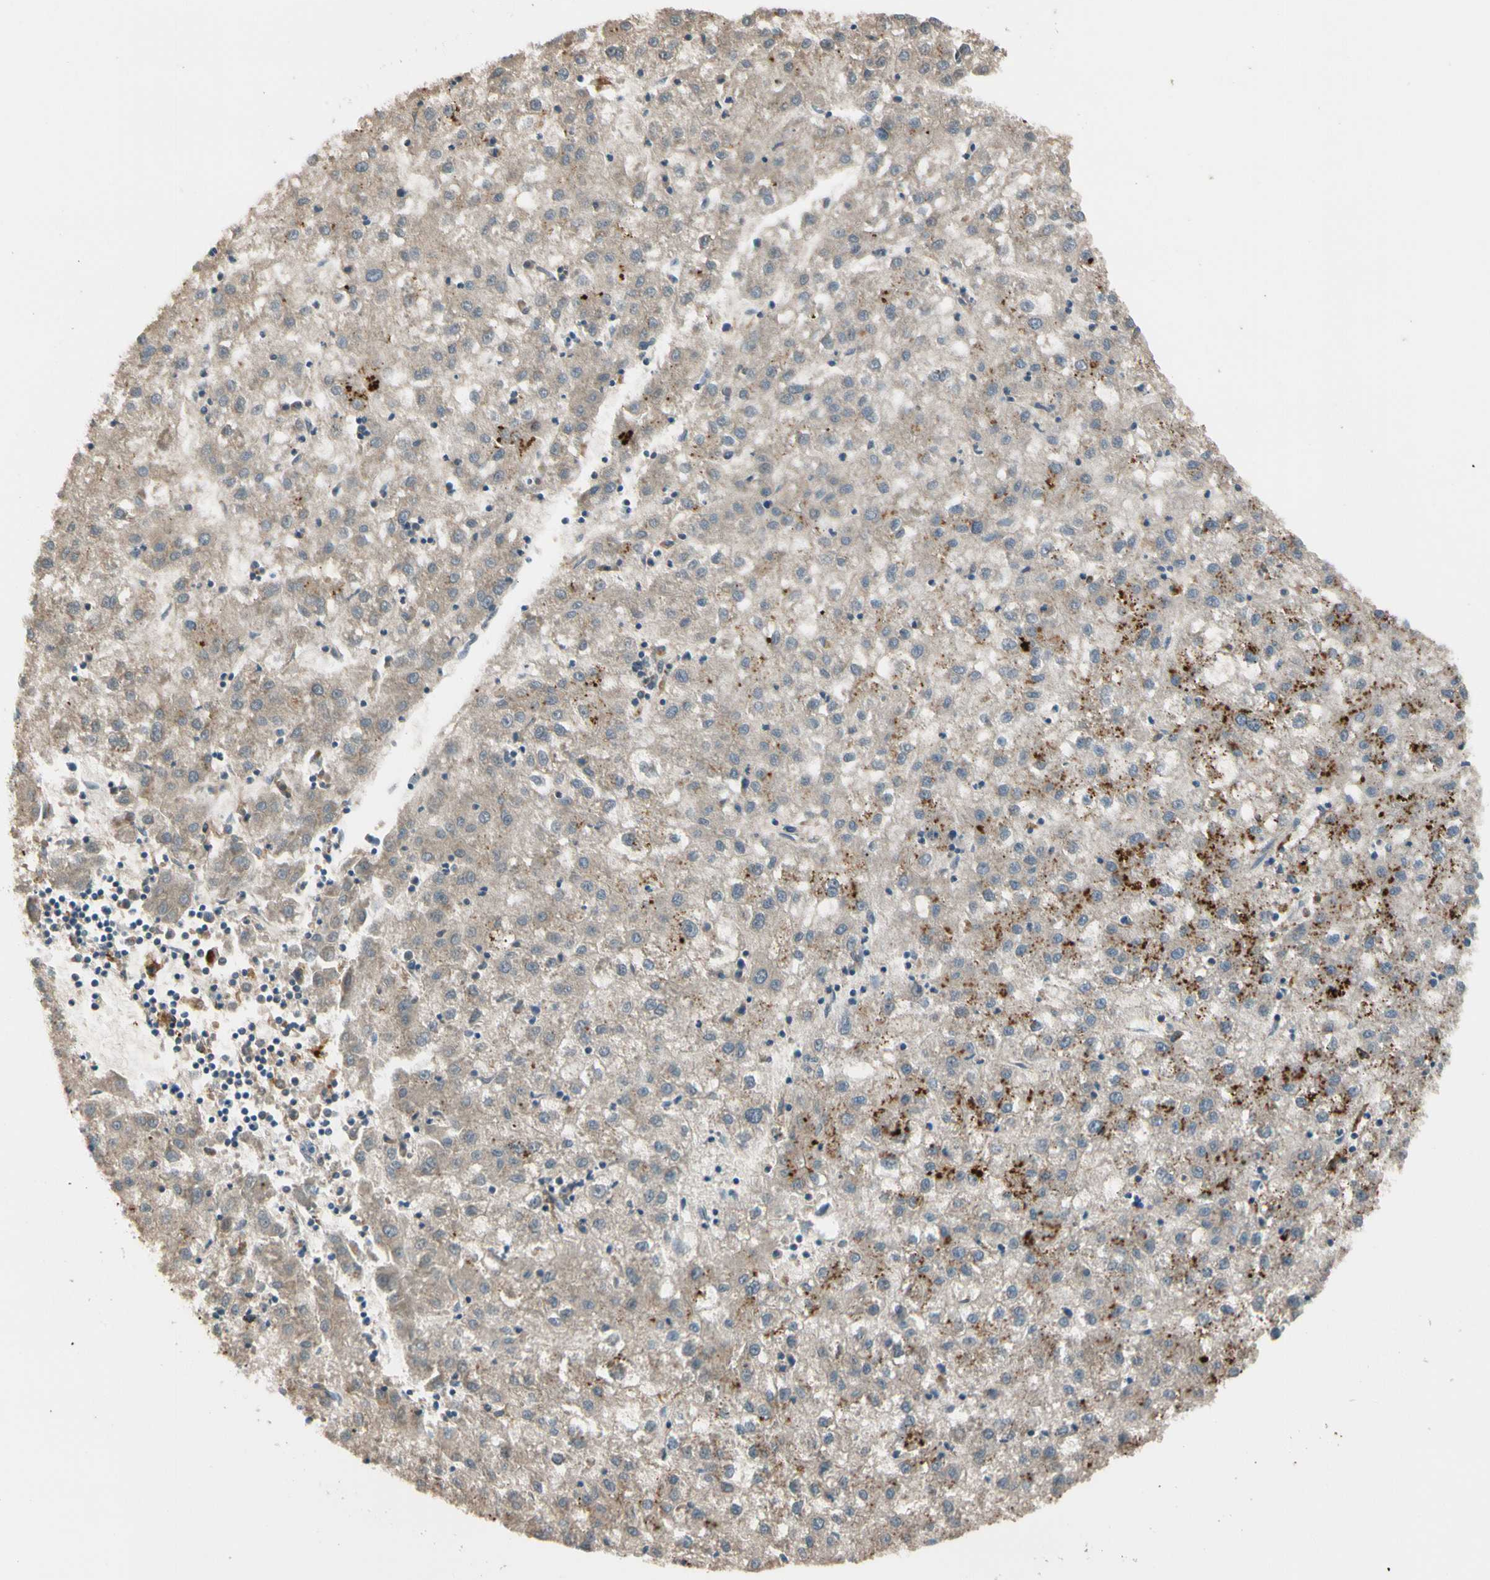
{"staining": {"intensity": "moderate", "quantity": "<25%", "location": "cytoplasmic/membranous"}, "tissue": "liver cancer", "cell_type": "Tumor cells", "image_type": "cancer", "snomed": [{"axis": "morphology", "description": "Carcinoma, Hepatocellular, NOS"}, {"axis": "topography", "description": "Liver"}], "caption": "Protein analysis of liver hepatocellular carcinoma tissue exhibits moderate cytoplasmic/membranous staining in about <25% of tumor cells.", "gene": "GM2A", "patient": {"sex": "male", "age": 72}}